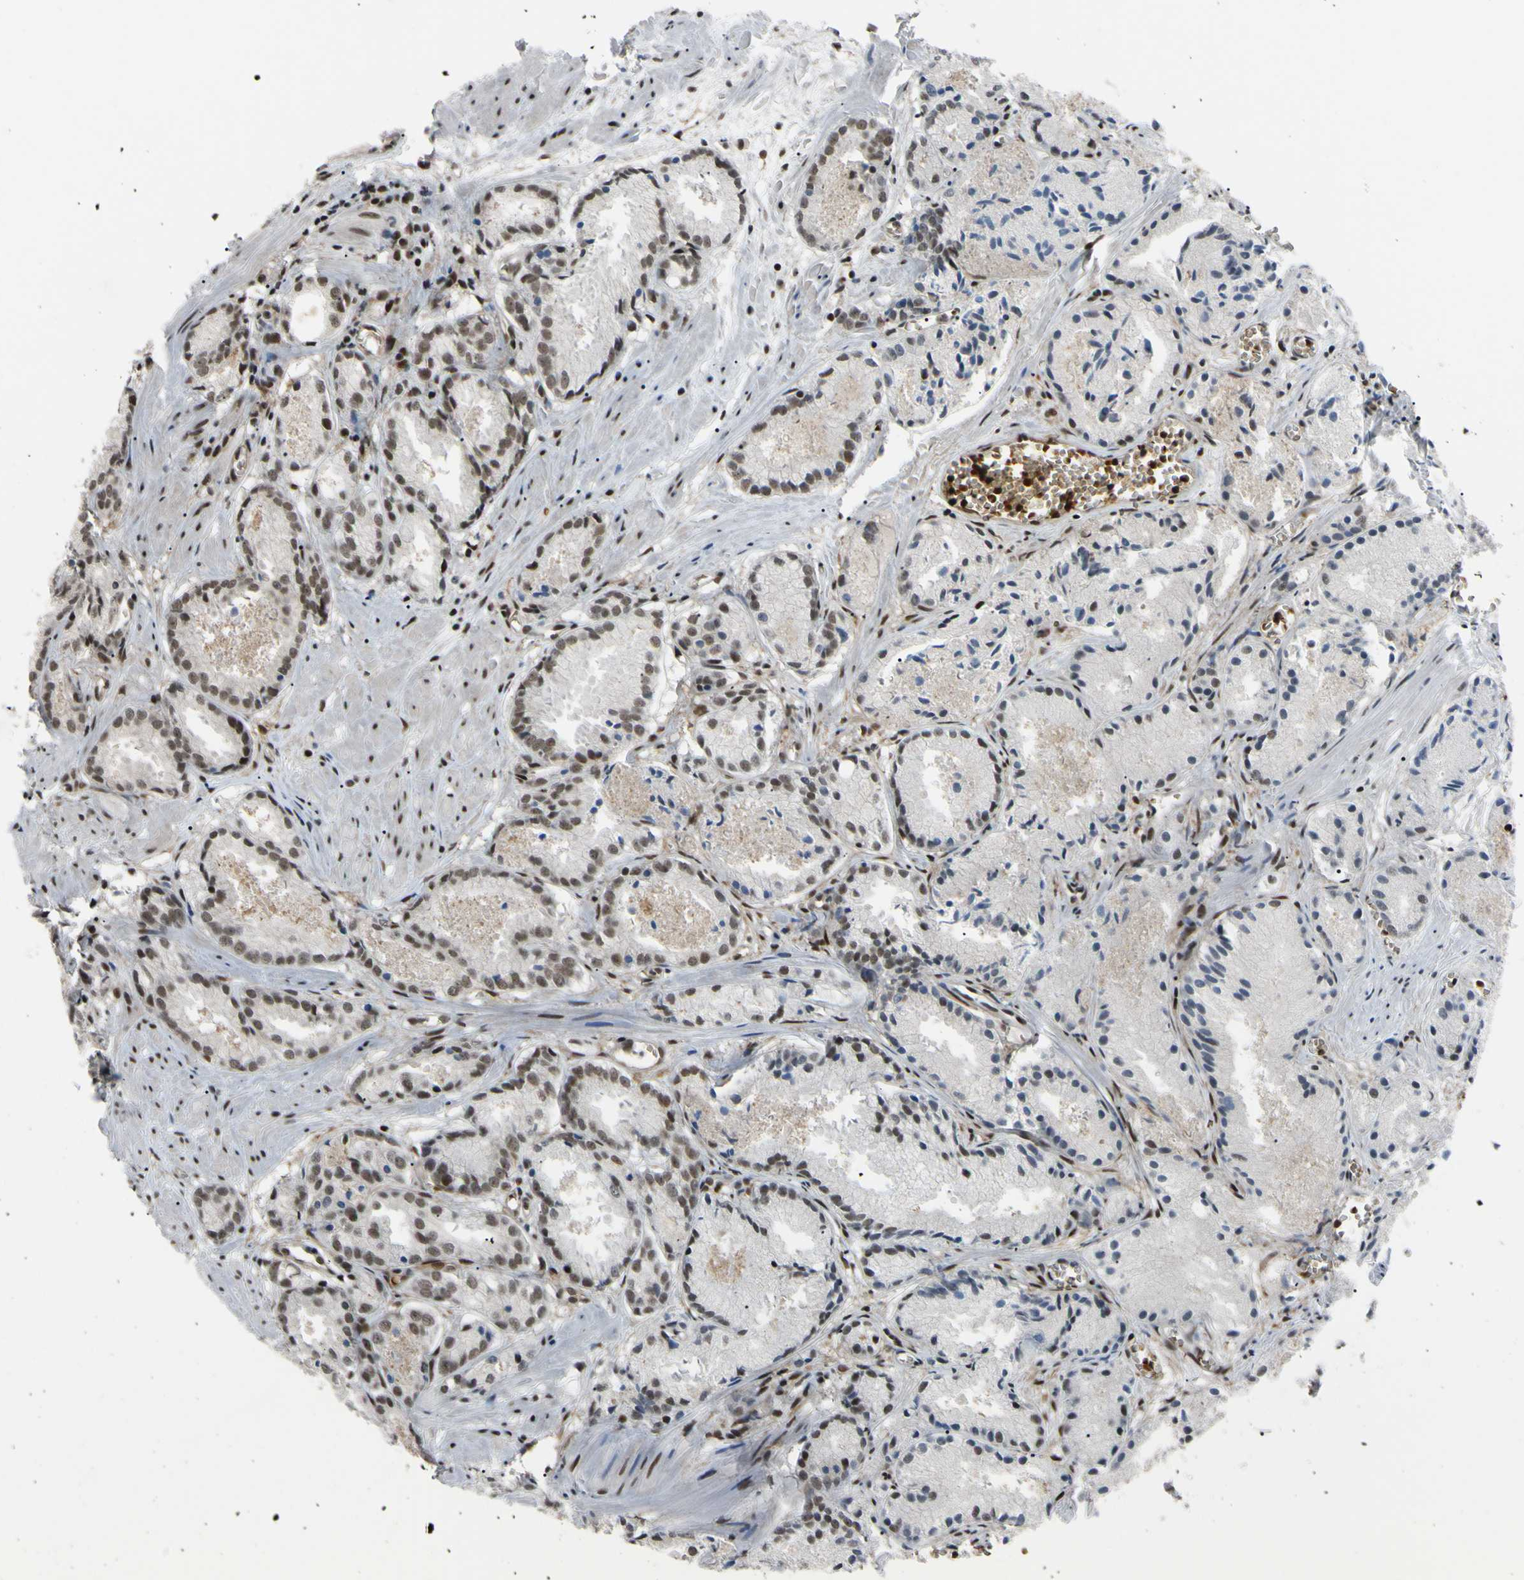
{"staining": {"intensity": "weak", "quantity": ">75%", "location": "nuclear"}, "tissue": "prostate cancer", "cell_type": "Tumor cells", "image_type": "cancer", "snomed": [{"axis": "morphology", "description": "Adenocarcinoma, Low grade"}, {"axis": "topography", "description": "Prostate"}], "caption": "High-power microscopy captured an IHC histopathology image of prostate cancer, revealing weak nuclear positivity in about >75% of tumor cells.", "gene": "THAP12", "patient": {"sex": "male", "age": 72}}